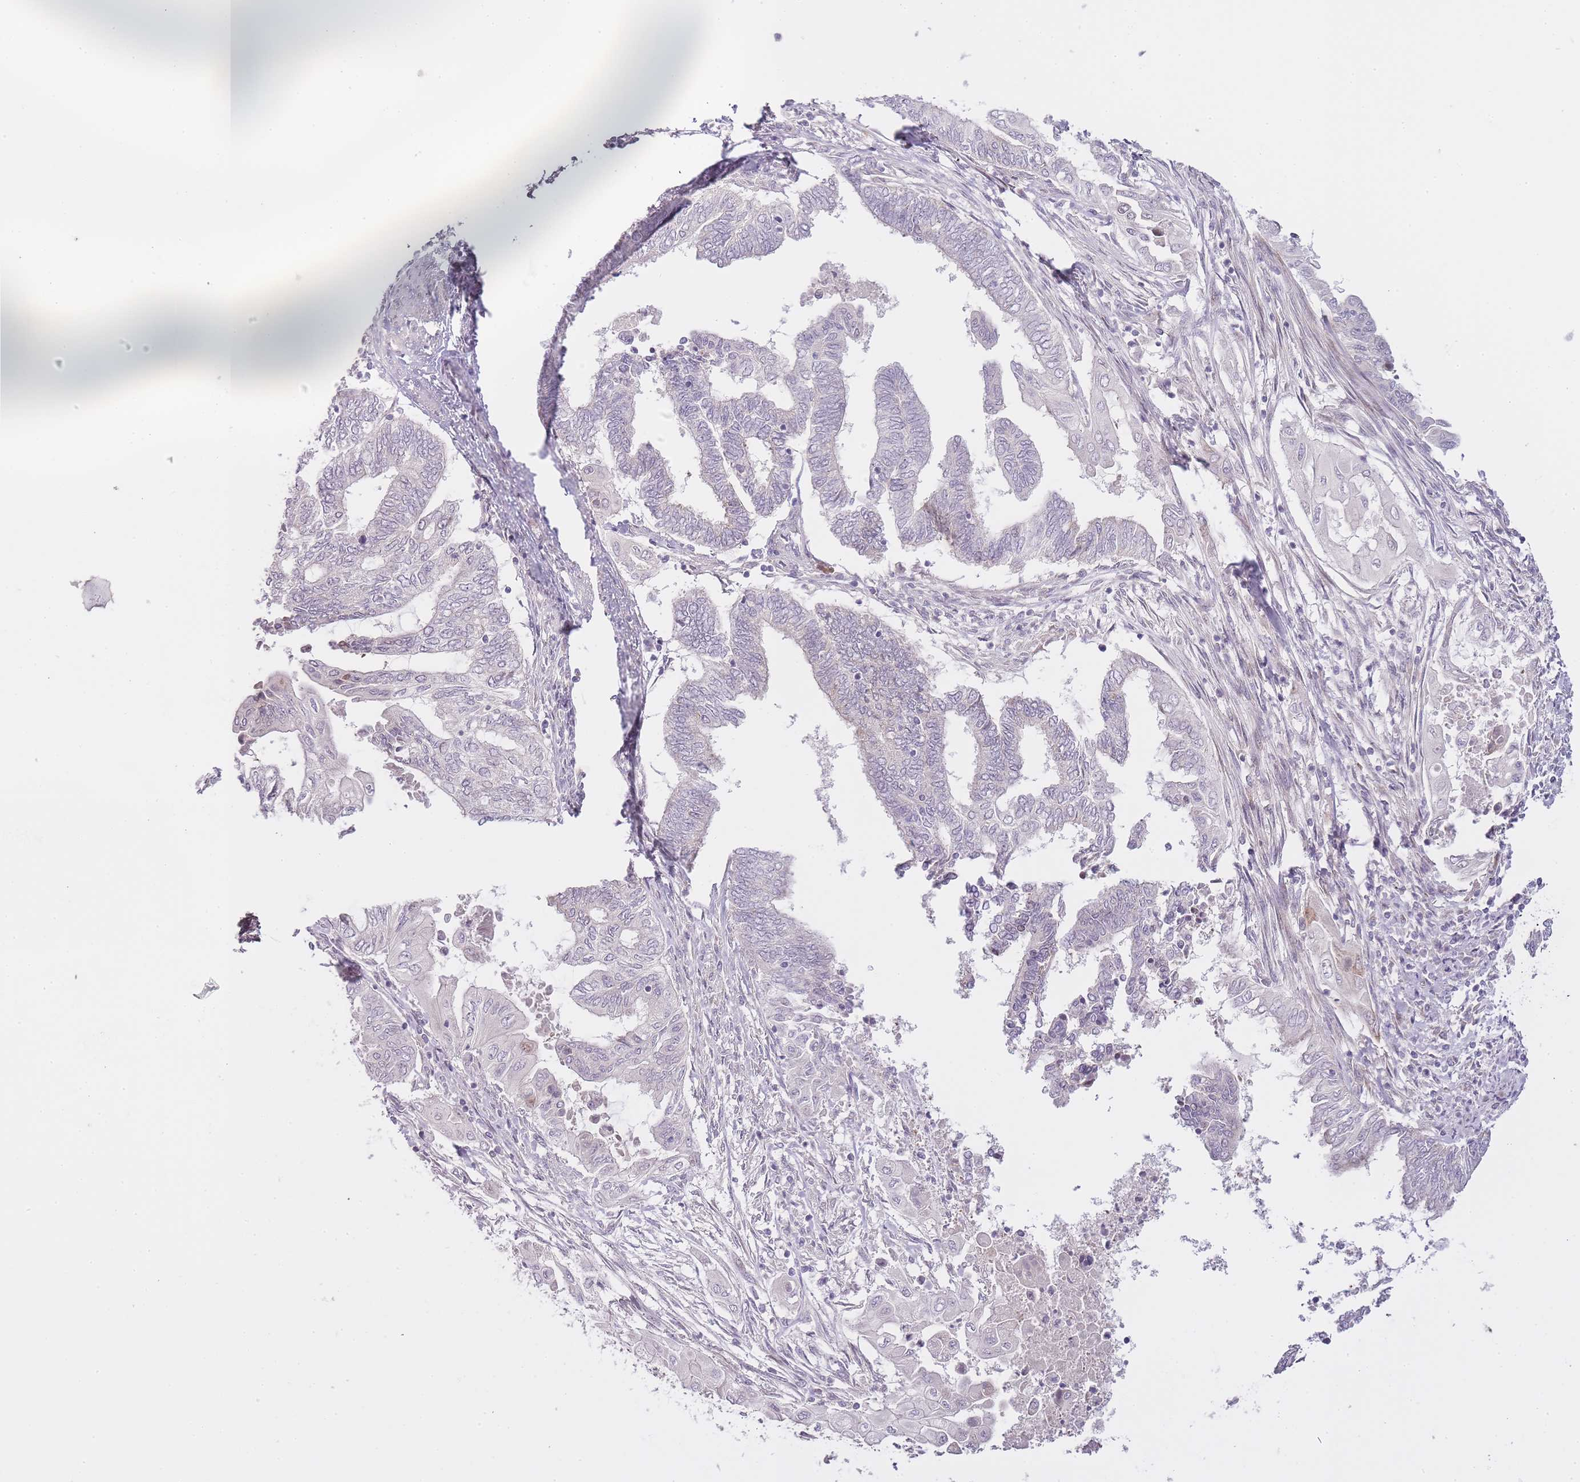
{"staining": {"intensity": "negative", "quantity": "none", "location": "none"}, "tissue": "endometrial cancer", "cell_type": "Tumor cells", "image_type": "cancer", "snomed": [{"axis": "morphology", "description": "Adenocarcinoma, NOS"}, {"axis": "topography", "description": "Uterus"}, {"axis": "topography", "description": "Endometrium"}], "caption": "Human endometrial cancer stained for a protein using immunohistochemistry (IHC) exhibits no staining in tumor cells.", "gene": "OGG1", "patient": {"sex": "female", "age": 70}}